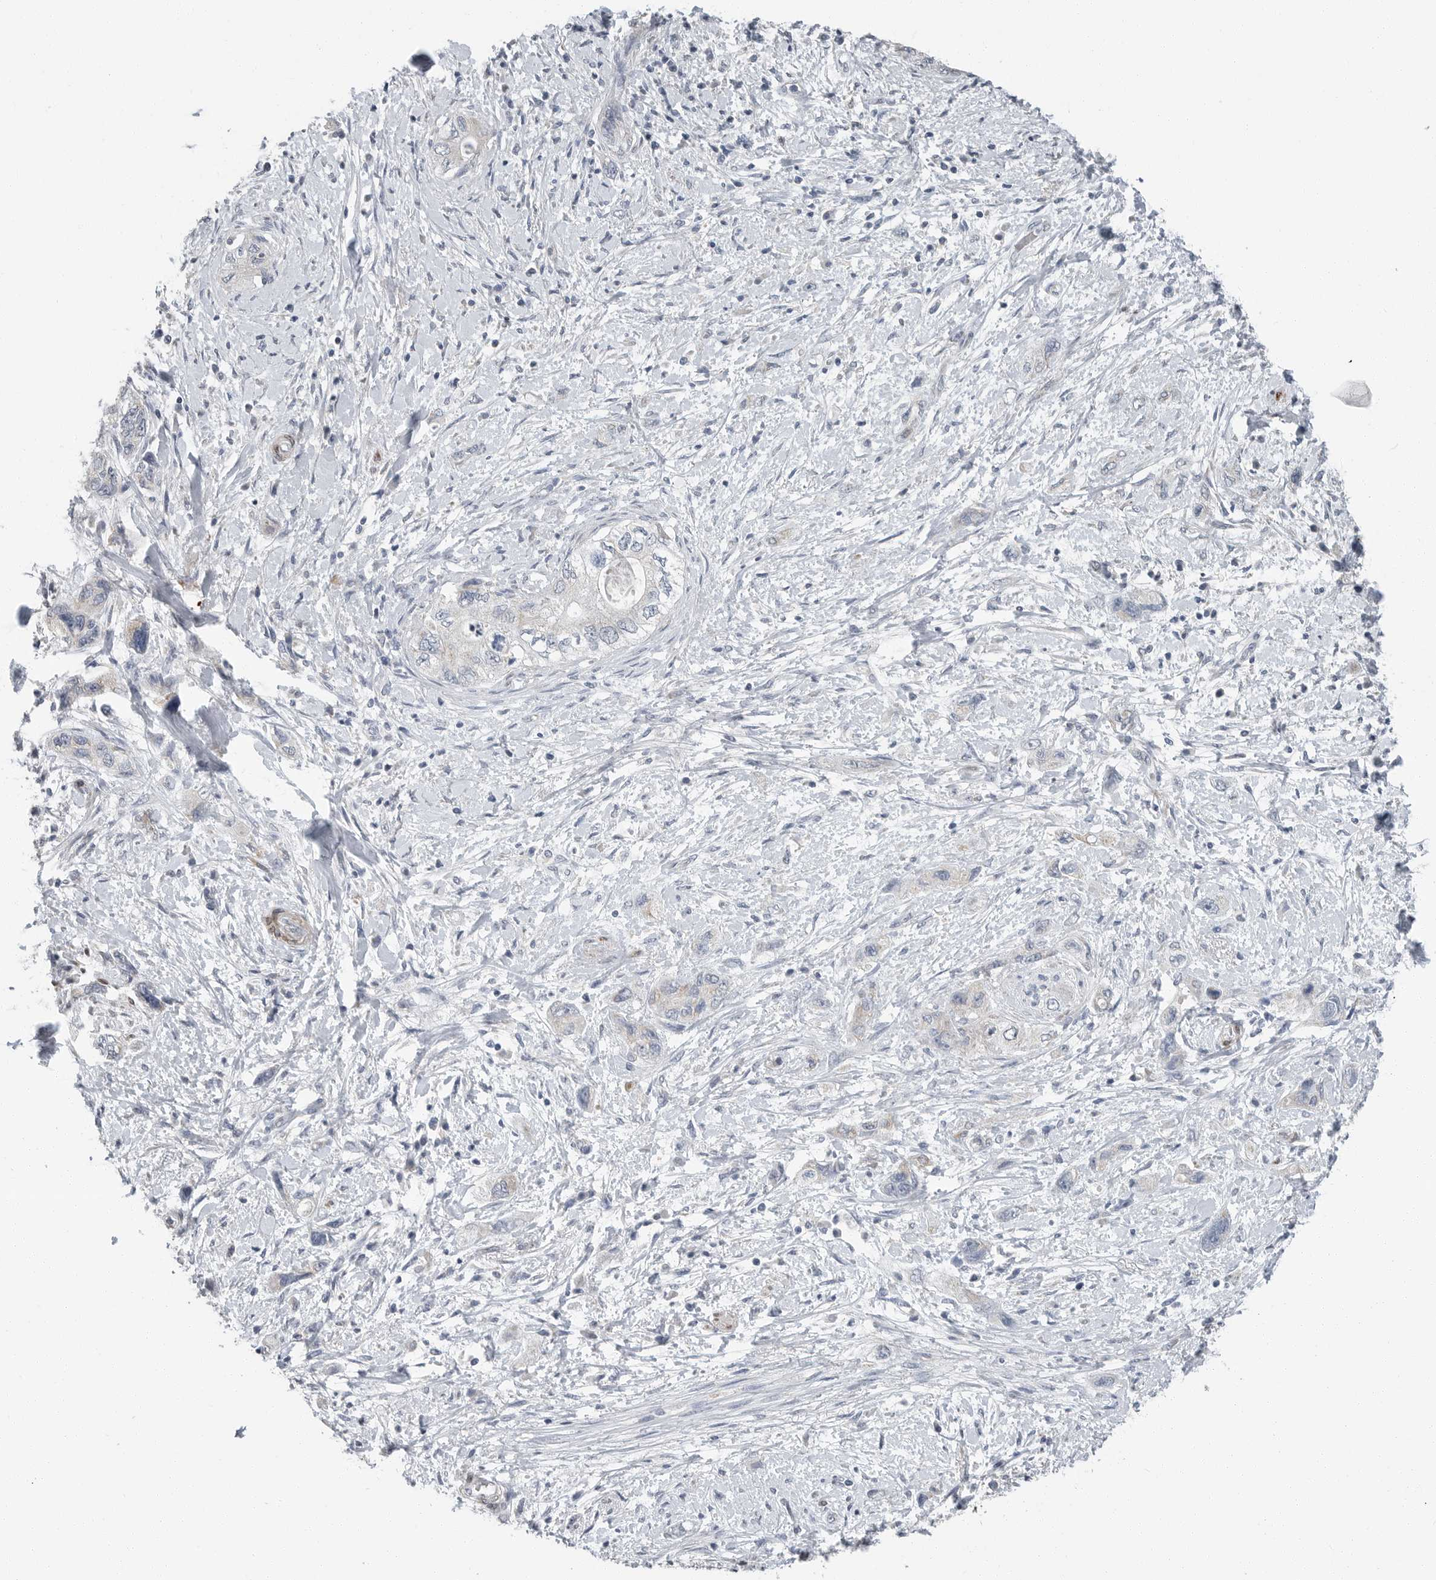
{"staining": {"intensity": "negative", "quantity": "none", "location": "none"}, "tissue": "pancreatic cancer", "cell_type": "Tumor cells", "image_type": "cancer", "snomed": [{"axis": "morphology", "description": "Adenocarcinoma, NOS"}, {"axis": "topography", "description": "Pancreas"}], "caption": "High magnification brightfield microscopy of pancreatic cancer stained with DAB (3,3'-diaminobenzidine) (brown) and counterstained with hematoxylin (blue): tumor cells show no significant positivity. The staining is performed using DAB brown chromogen with nuclei counter-stained in using hematoxylin.", "gene": "PLN", "patient": {"sex": "female", "age": 73}}